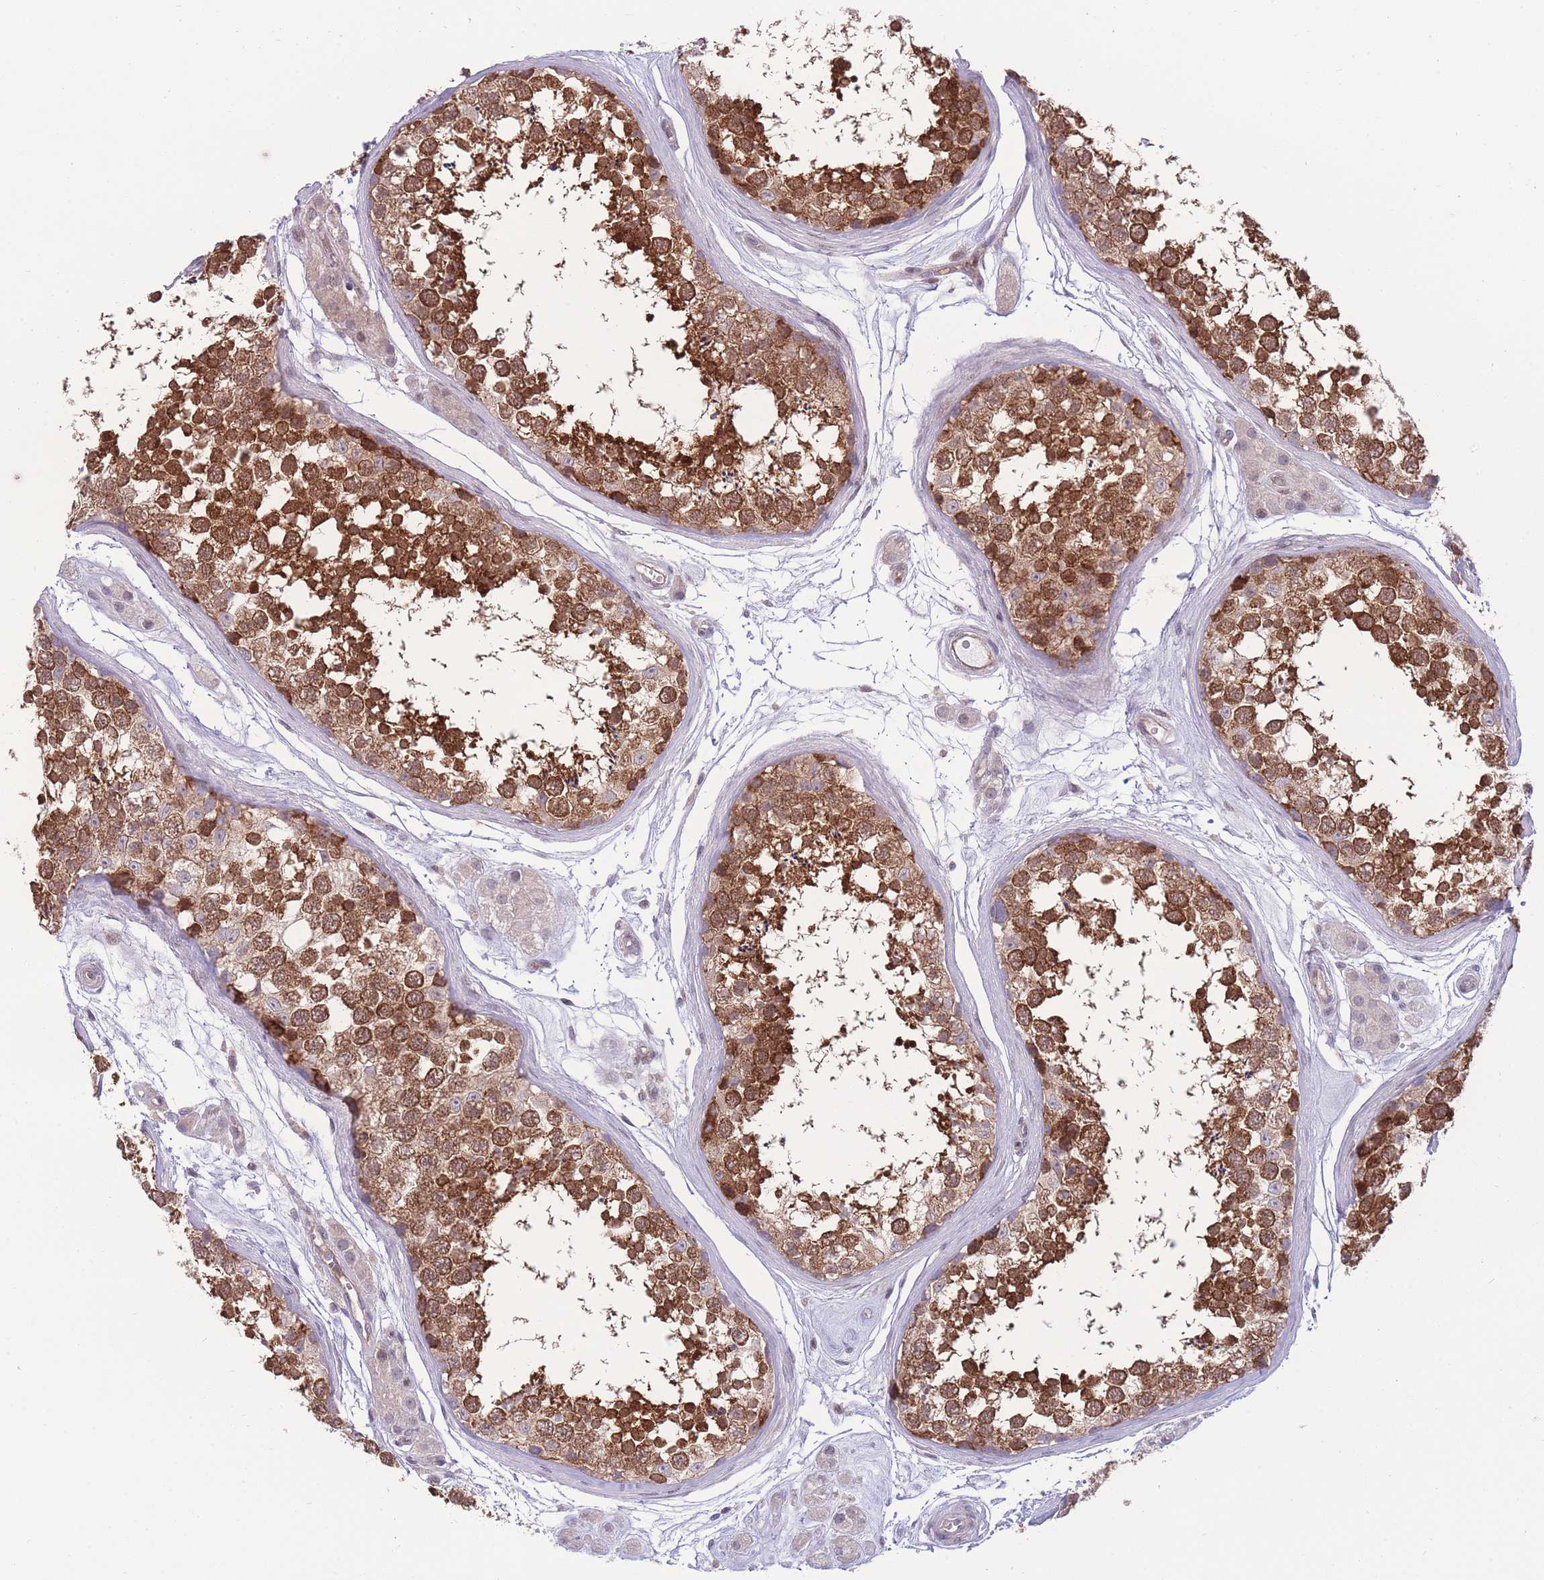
{"staining": {"intensity": "strong", "quantity": "25%-75%", "location": "cytoplasmic/membranous"}, "tissue": "testis", "cell_type": "Cells in seminiferous ducts", "image_type": "normal", "snomed": [{"axis": "morphology", "description": "Normal tissue, NOS"}, {"axis": "topography", "description": "Testis"}], "caption": "The photomicrograph demonstrates immunohistochemical staining of benign testis. There is strong cytoplasmic/membranous staining is appreciated in about 25%-75% of cells in seminiferous ducts.", "gene": "RIC8A", "patient": {"sex": "male", "age": 56}}